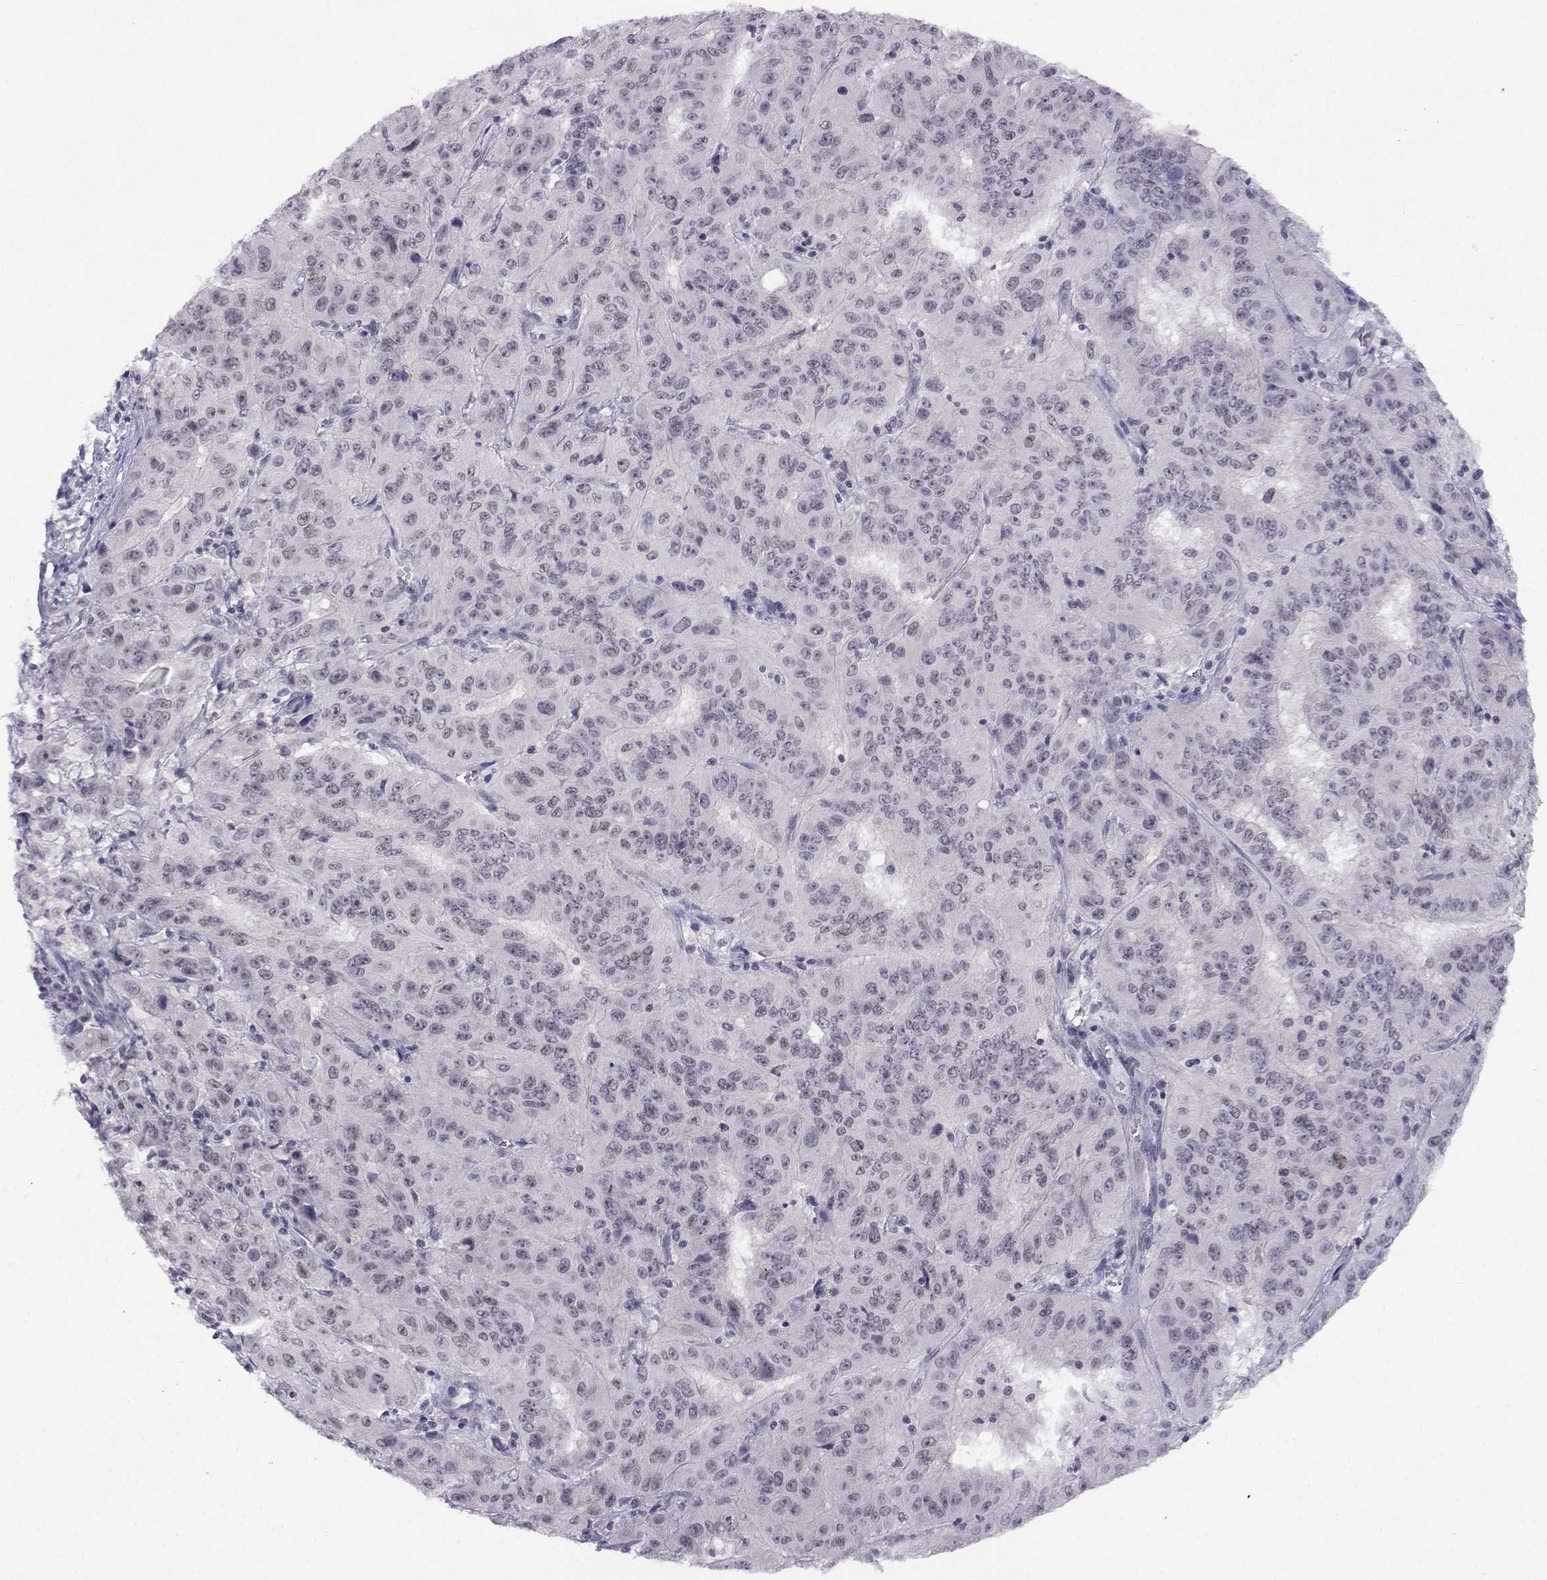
{"staining": {"intensity": "negative", "quantity": "none", "location": "none"}, "tissue": "pancreatic cancer", "cell_type": "Tumor cells", "image_type": "cancer", "snomed": [{"axis": "morphology", "description": "Adenocarcinoma, NOS"}, {"axis": "topography", "description": "Pancreas"}], "caption": "This micrograph is of pancreatic cancer stained with IHC to label a protein in brown with the nuclei are counter-stained blue. There is no positivity in tumor cells.", "gene": "MED26", "patient": {"sex": "male", "age": 63}}